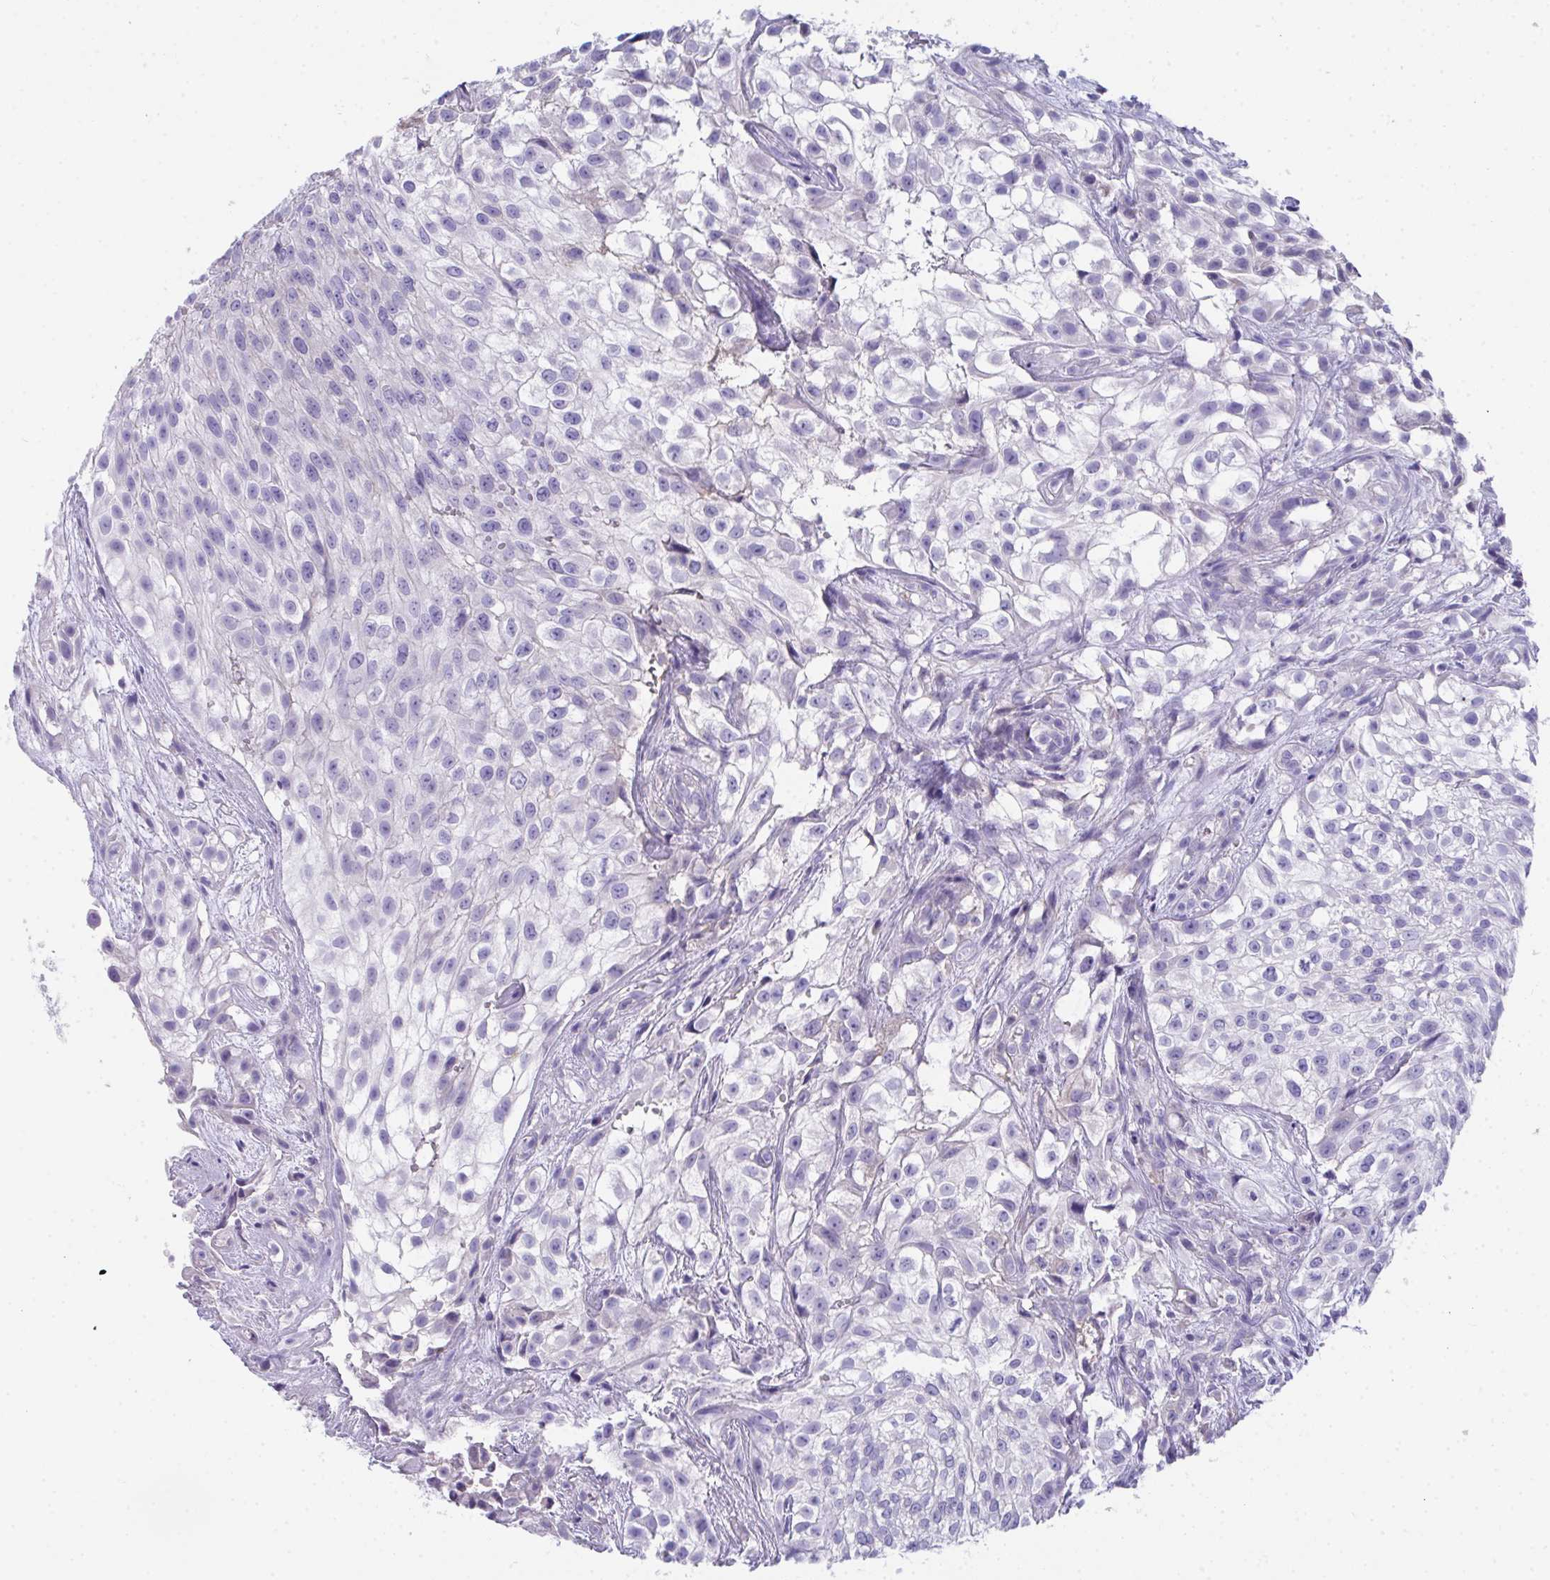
{"staining": {"intensity": "negative", "quantity": "none", "location": "none"}, "tissue": "urothelial cancer", "cell_type": "Tumor cells", "image_type": "cancer", "snomed": [{"axis": "morphology", "description": "Urothelial carcinoma, High grade"}, {"axis": "topography", "description": "Urinary bladder"}], "caption": "Tumor cells show no significant staining in urothelial carcinoma (high-grade).", "gene": "COA5", "patient": {"sex": "male", "age": 56}}